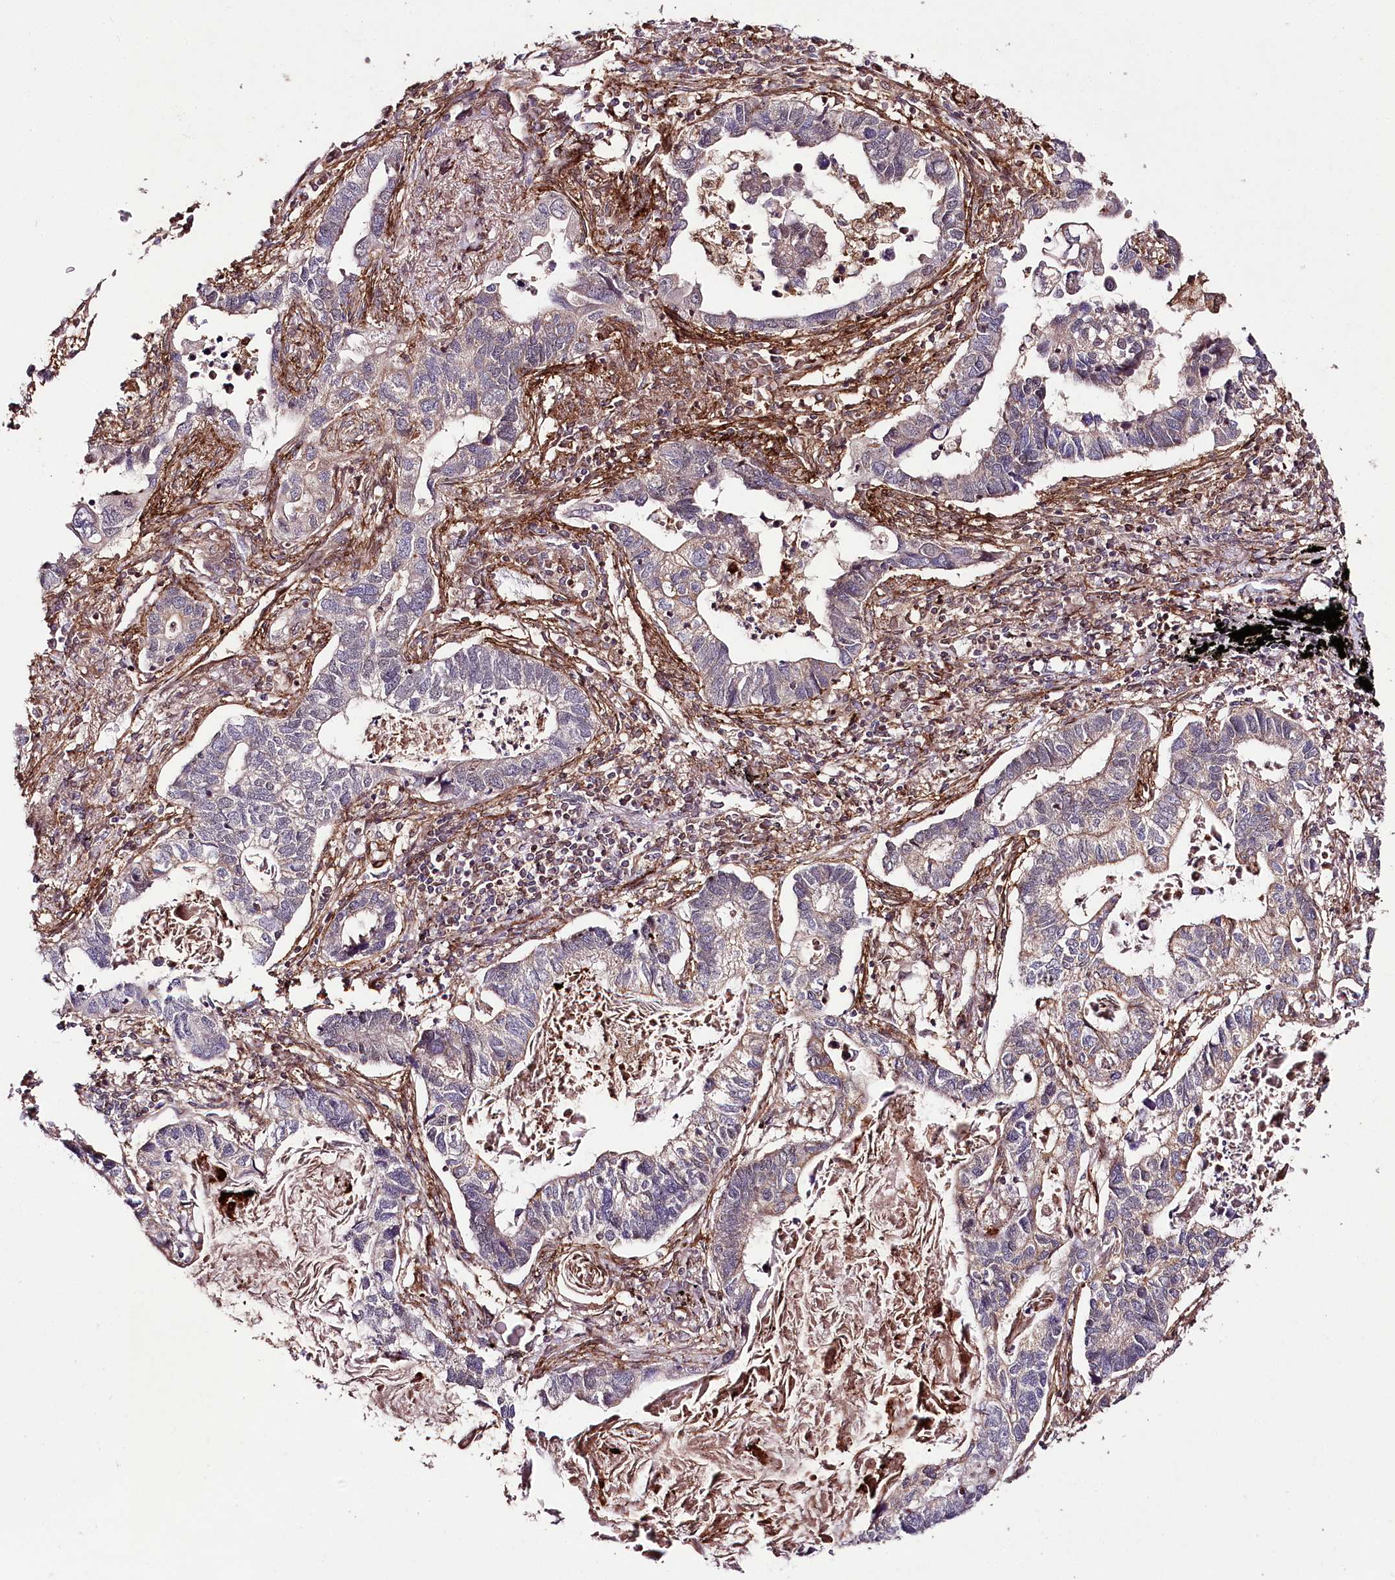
{"staining": {"intensity": "moderate", "quantity": "<25%", "location": "cytoplasmic/membranous"}, "tissue": "lung cancer", "cell_type": "Tumor cells", "image_type": "cancer", "snomed": [{"axis": "morphology", "description": "Adenocarcinoma, NOS"}, {"axis": "topography", "description": "Lung"}], "caption": "Adenocarcinoma (lung) stained with a protein marker reveals moderate staining in tumor cells.", "gene": "PHLDB1", "patient": {"sex": "male", "age": 67}}